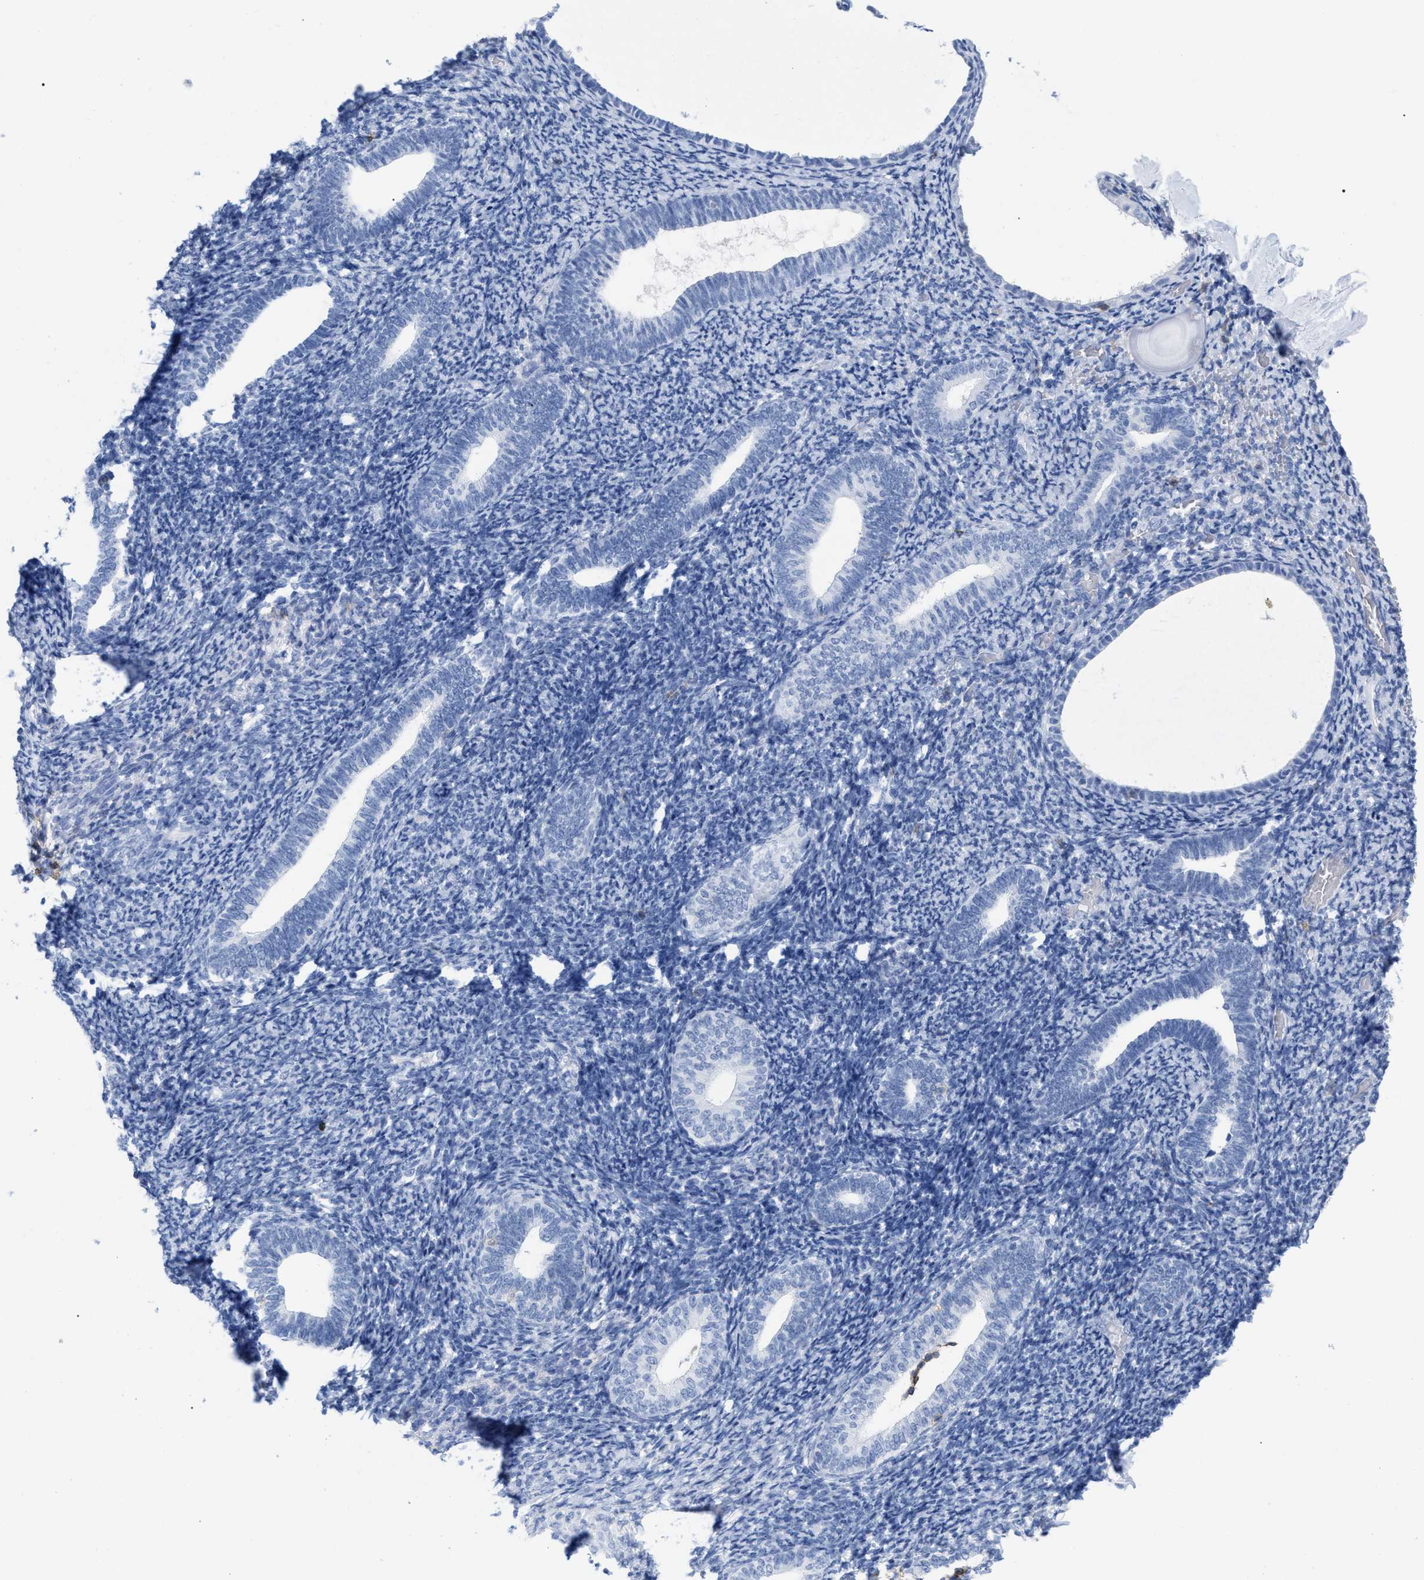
{"staining": {"intensity": "negative", "quantity": "none", "location": "none"}, "tissue": "endometrium", "cell_type": "Cells in endometrial stroma", "image_type": "normal", "snomed": [{"axis": "morphology", "description": "Normal tissue, NOS"}, {"axis": "topography", "description": "Endometrium"}], "caption": "An immunohistochemistry image of benign endometrium is shown. There is no staining in cells in endometrial stroma of endometrium.", "gene": "CD5", "patient": {"sex": "female", "age": 66}}